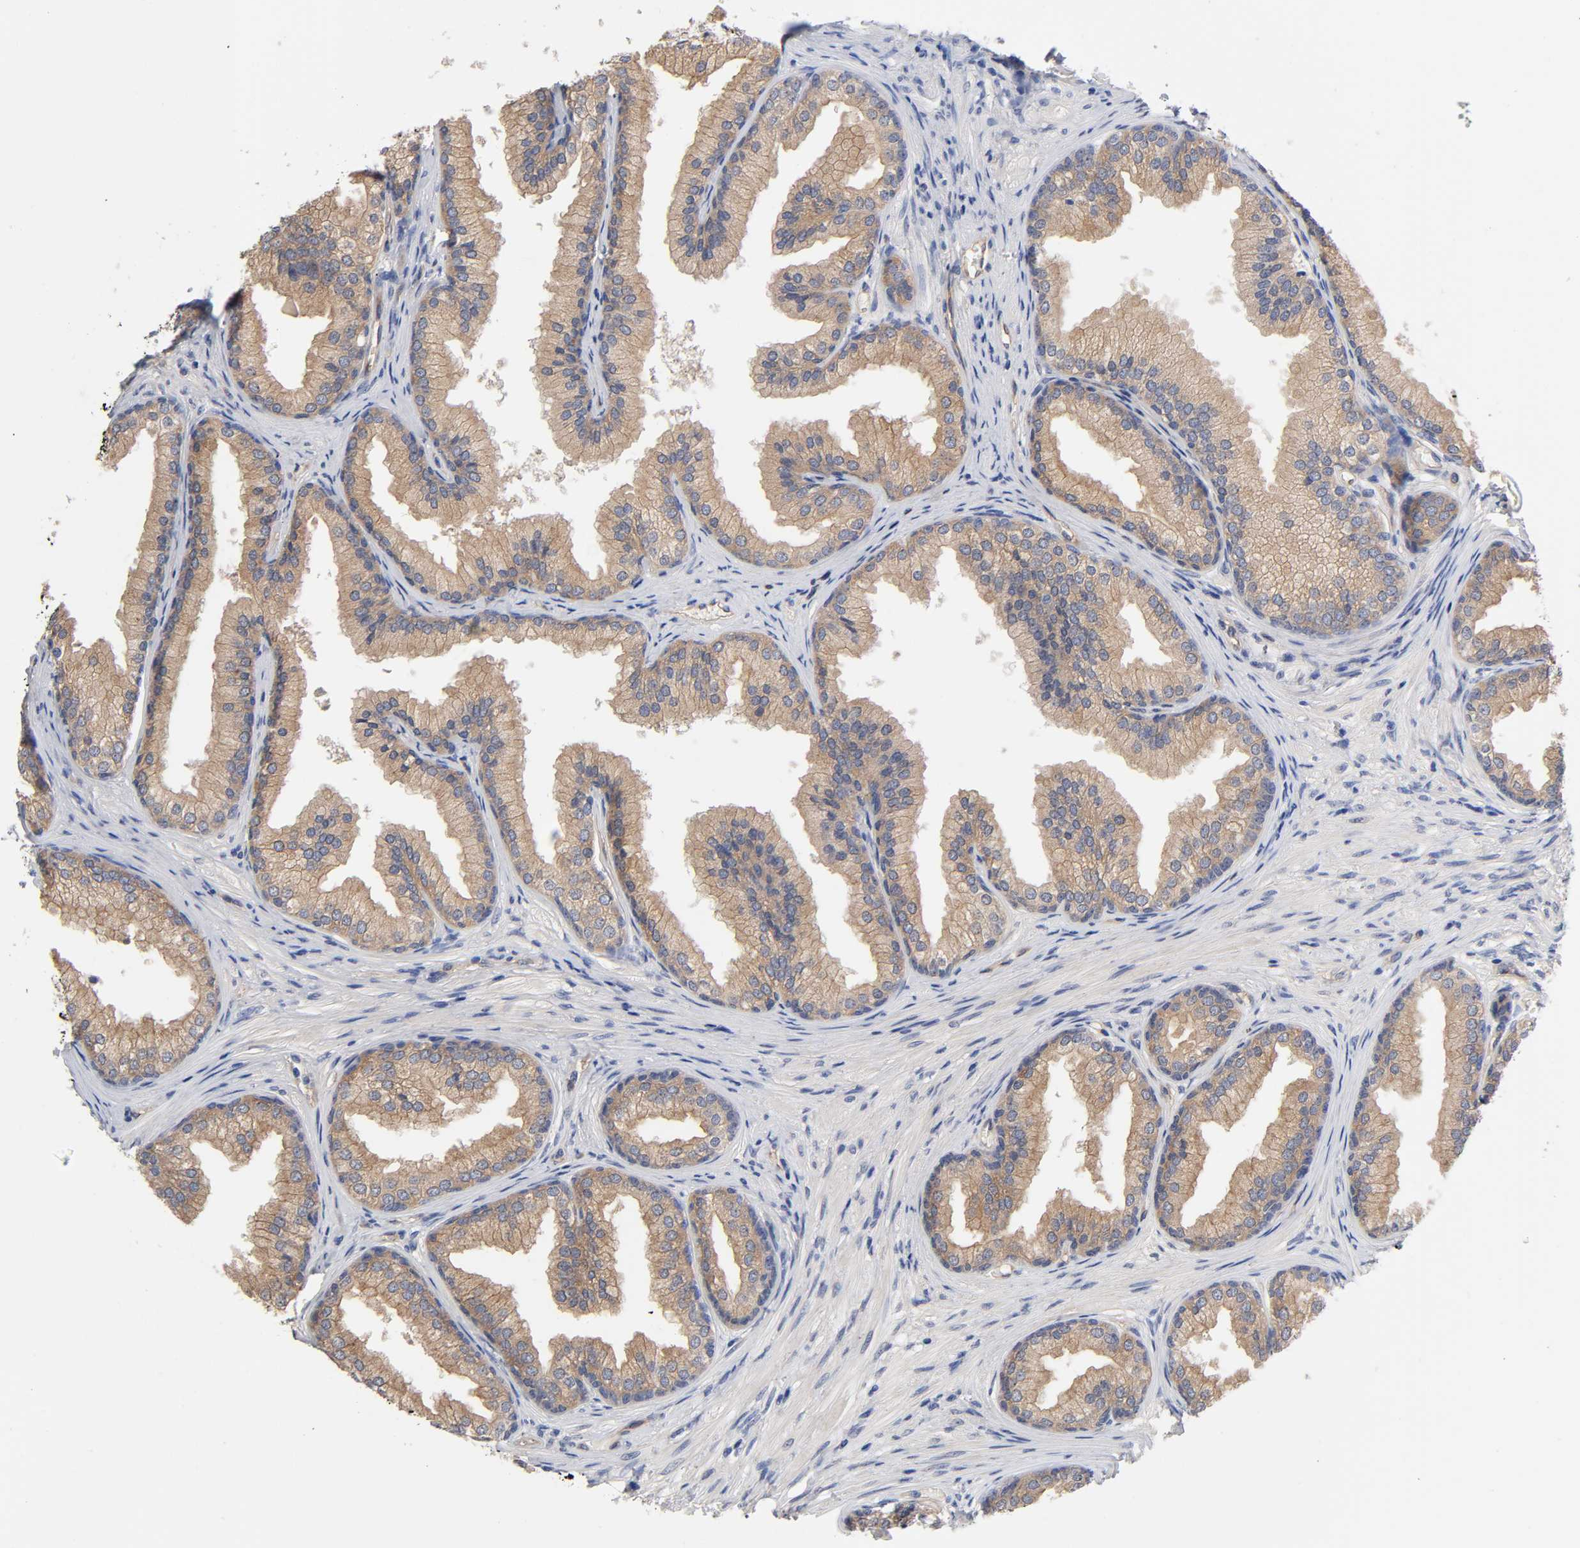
{"staining": {"intensity": "moderate", "quantity": ">75%", "location": "cytoplasmic/membranous"}, "tissue": "prostate", "cell_type": "Glandular cells", "image_type": "normal", "snomed": [{"axis": "morphology", "description": "Normal tissue, NOS"}, {"axis": "topography", "description": "Prostate"}], "caption": "Benign prostate shows moderate cytoplasmic/membranous expression in about >75% of glandular cells.", "gene": "RAB13", "patient": {"sex": "male", "age": 76}}